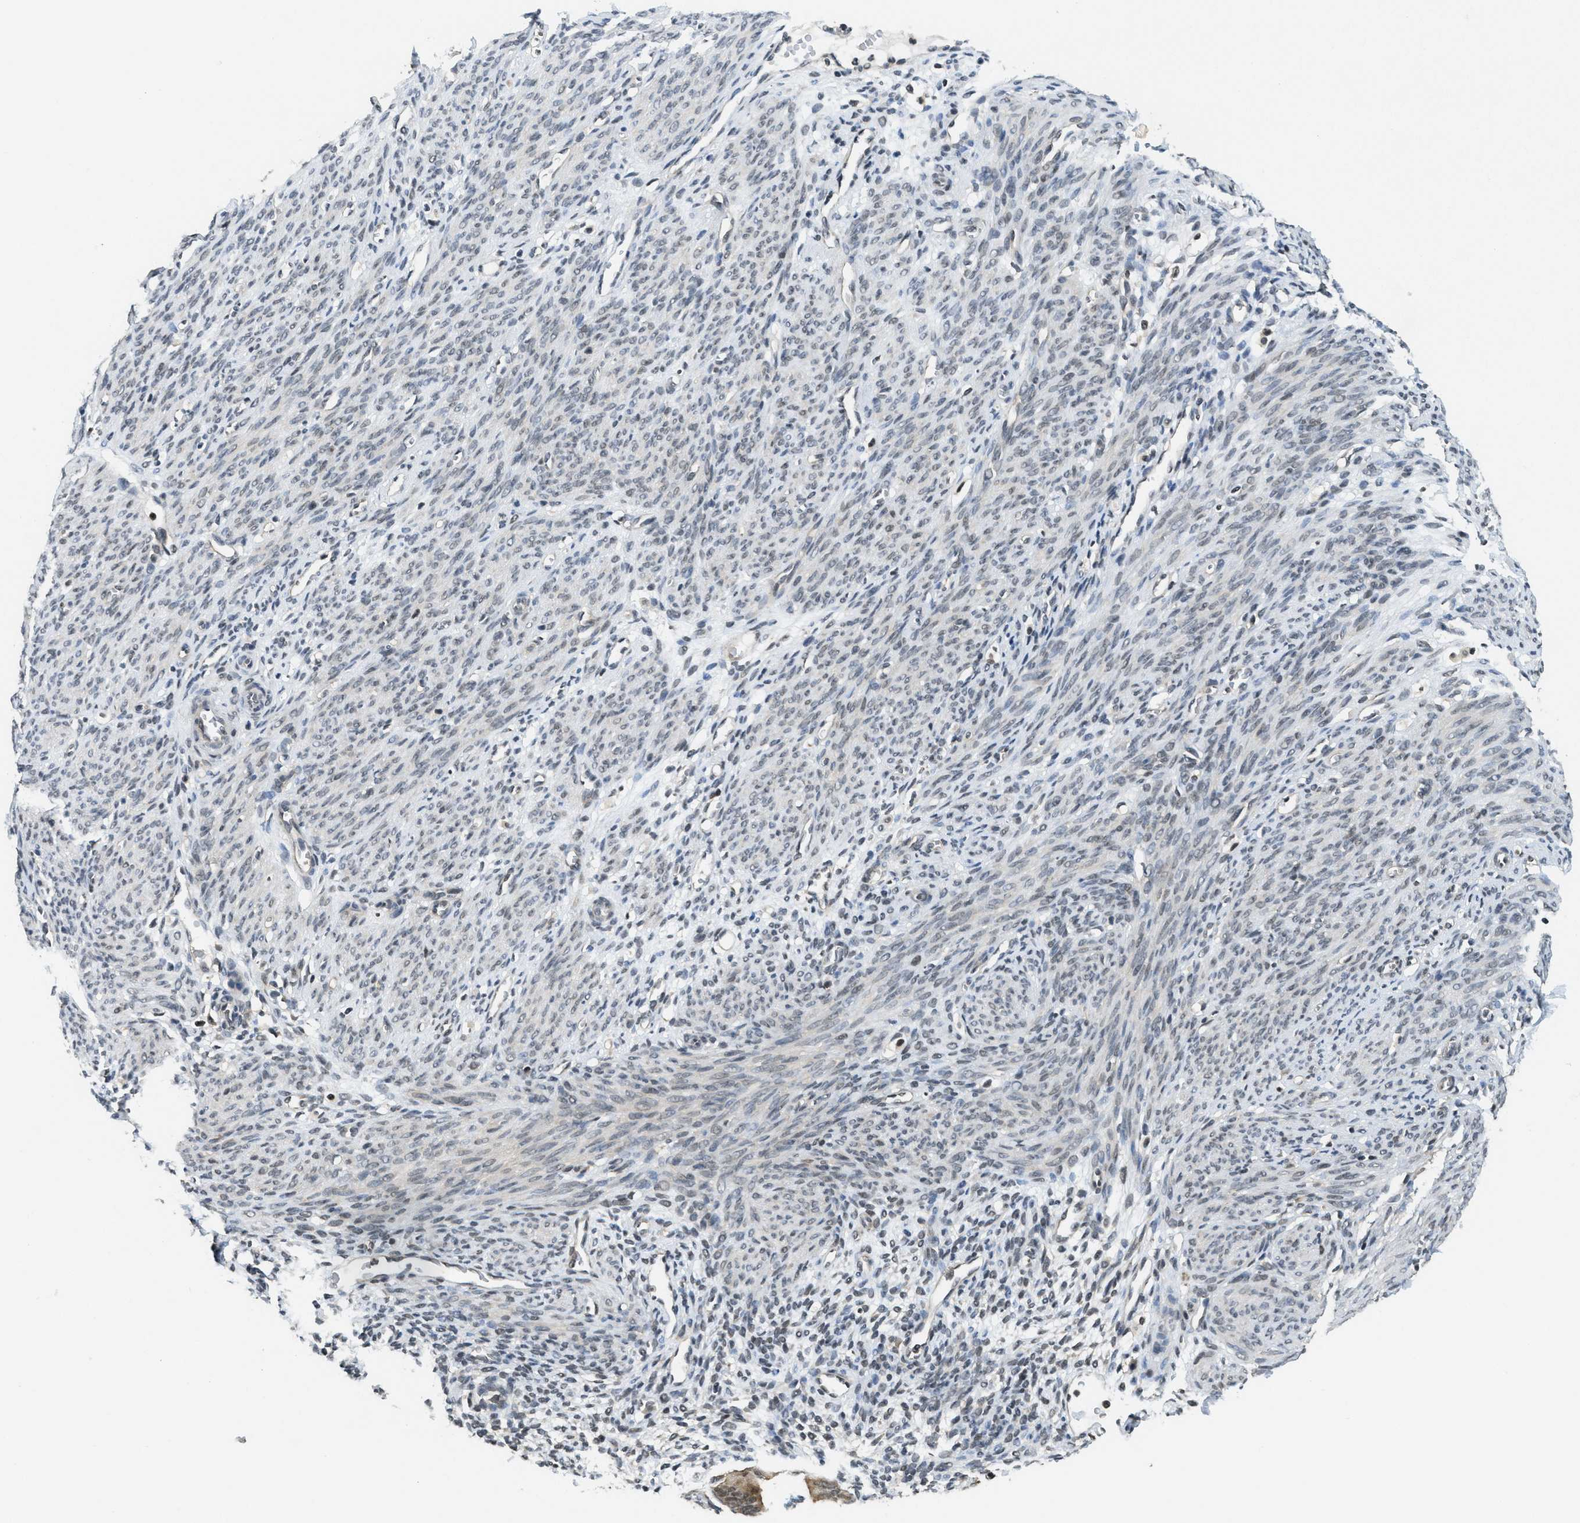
{"staining": {"intensity": "negative", "quantity": "none", "location": "none"}, "tissue": "endometrium", "cell_type": "Cells in endometrial stroma", "image_type": "normal", "snomed": [{"axis": "morphology", "description": "Normal tissue, NOS"}, {"axis": "morphology", "description": "Adenocarcinoma, NOS"}, {"axis": "topography", "description": "Endometrium"}, {"axis": "topography", "description": "Ovary"}], "caption": "Immunohistochemical staining of benign human endometrium shows no significant expression in cells in endometrial stroma.", "gene": "DNAJB1", "patient": {"sex": "female", "age": 68}}